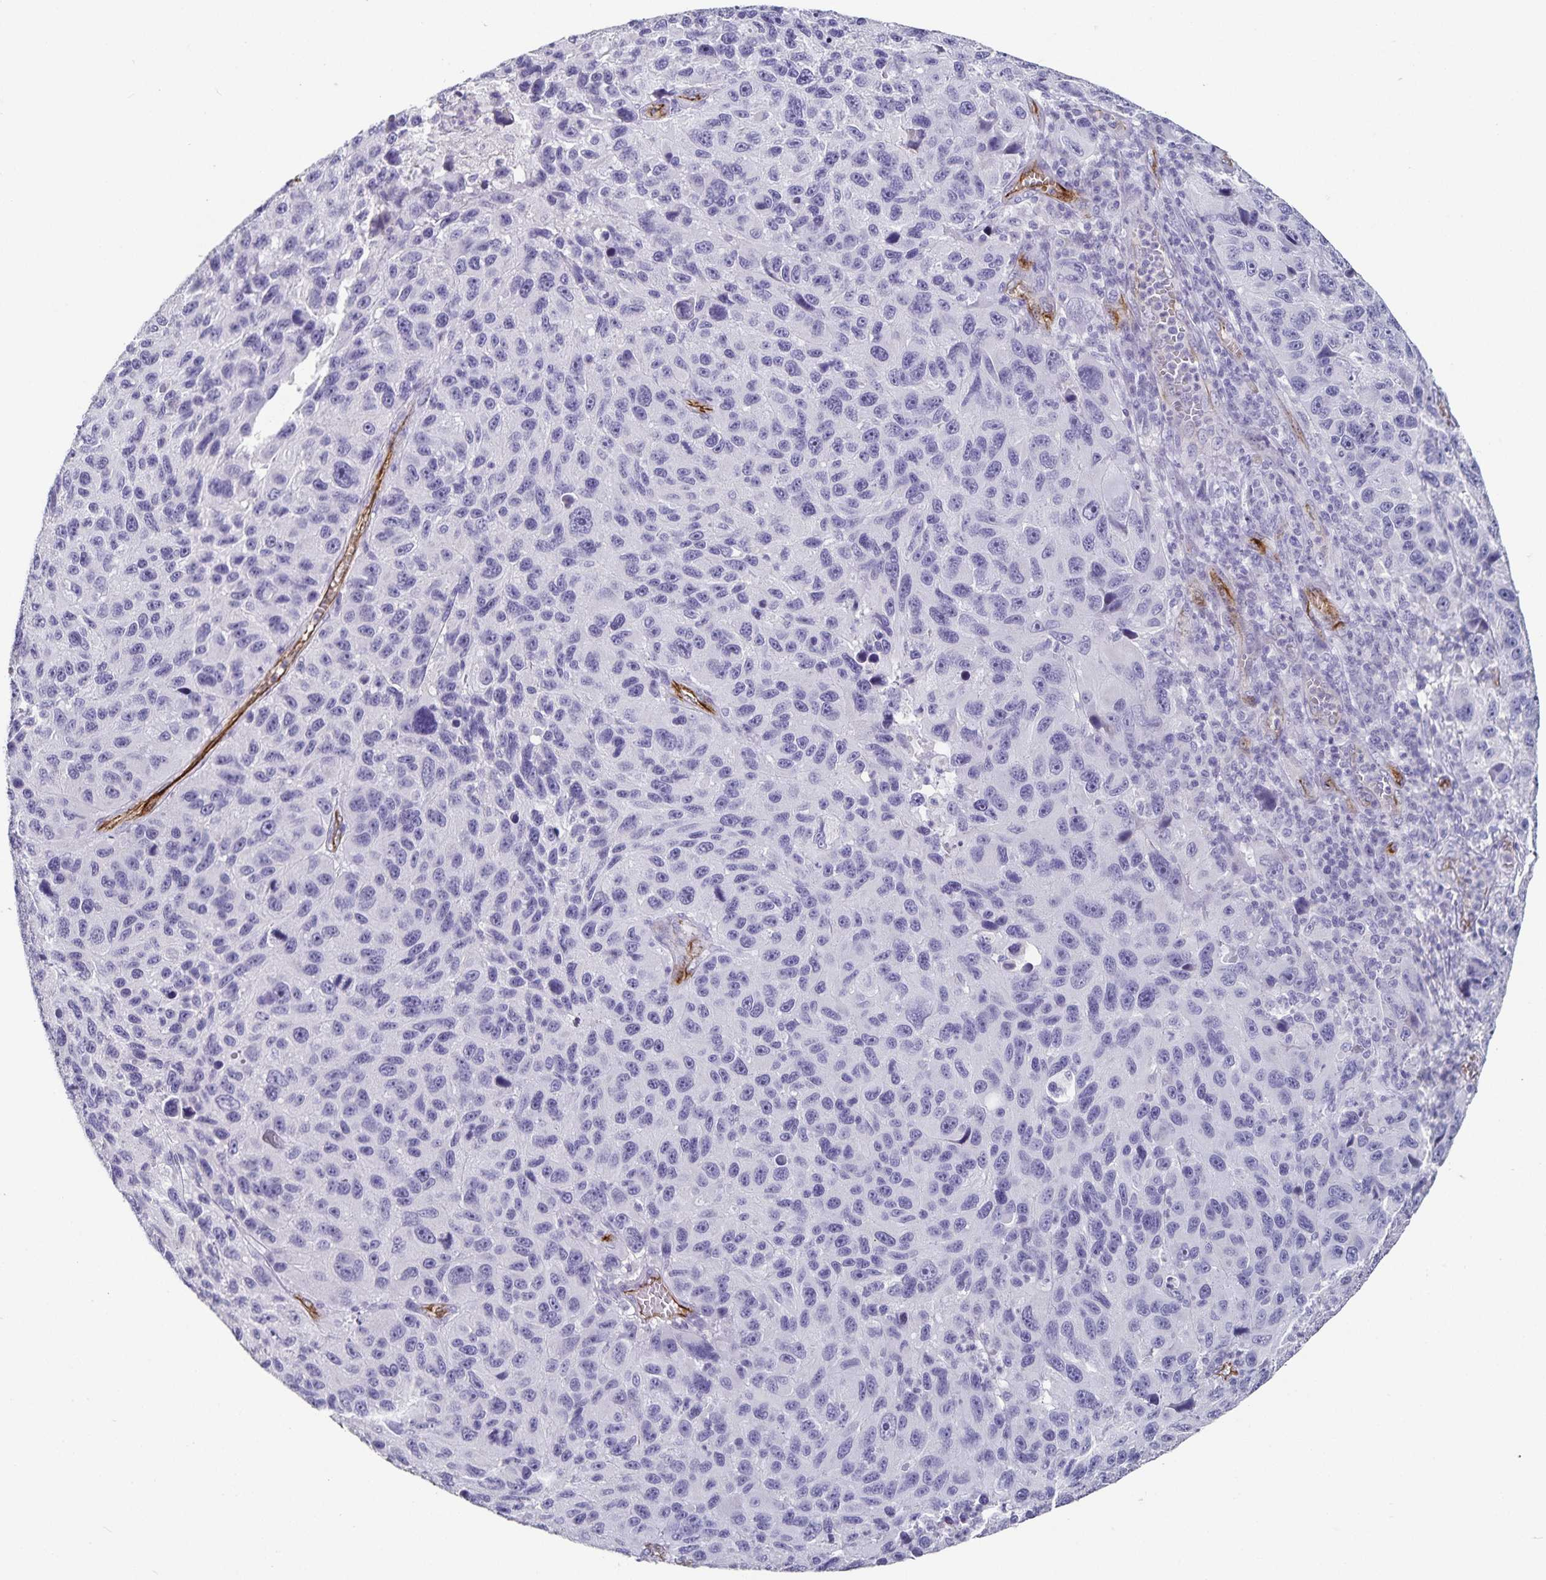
{"staining": {"intensity": "negative", "quantity": "none", "location": "none"}, "tissue": "melanoma", "cell_type": "Tumor cells", "image_type": "cancer", "snomed": [{"axis": "morphology", "description": "Malignant melanoma, NOS"}, {"axis": "topography", "description": "Skin"}], "caption": "Melanoma was stained to show a protein in brown. There is no significant expression in tumor cells.", "gene": "PODXL", "patient": {"sex": "male", "age": 53}}